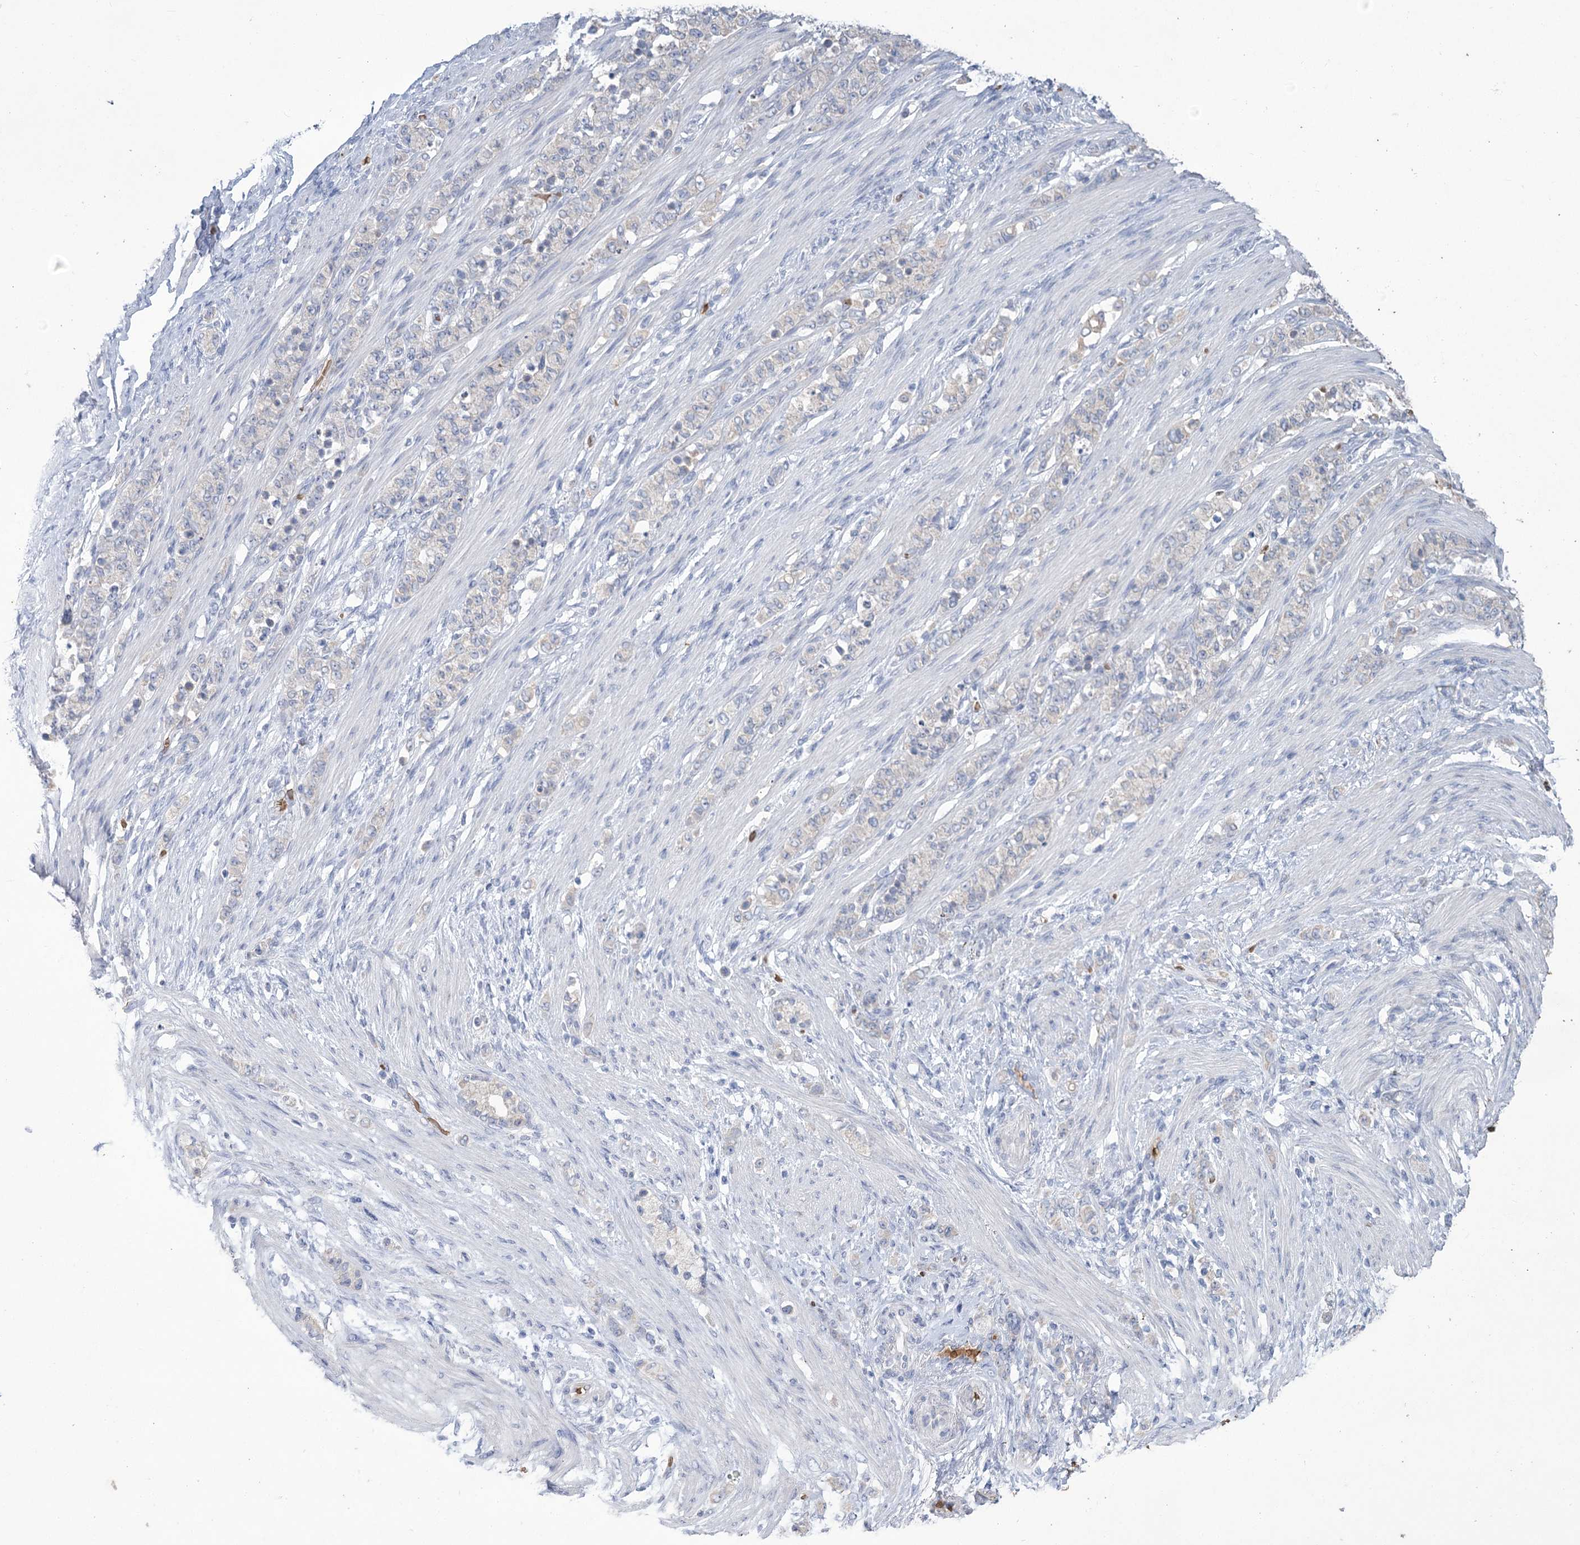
{"staining": {"intensity": "negative", "quantity": "none", "location": "none"}, "tissue": "stomach cancer", "cell_type": "Tumor cells", "image_type": "cancer", "snomed": [{"axis": "morphology", "description": "Adenocarcinoma, NOS"}, {"axis": "topography", "description": "Stomach"}], "caption": "Adenocarcinoma (stomach) stained for a protein using immunohistochemistry exhibits no staining tumor cells.", "gene": "HBA1", "patient": {"sex": "female", "age": 79}}